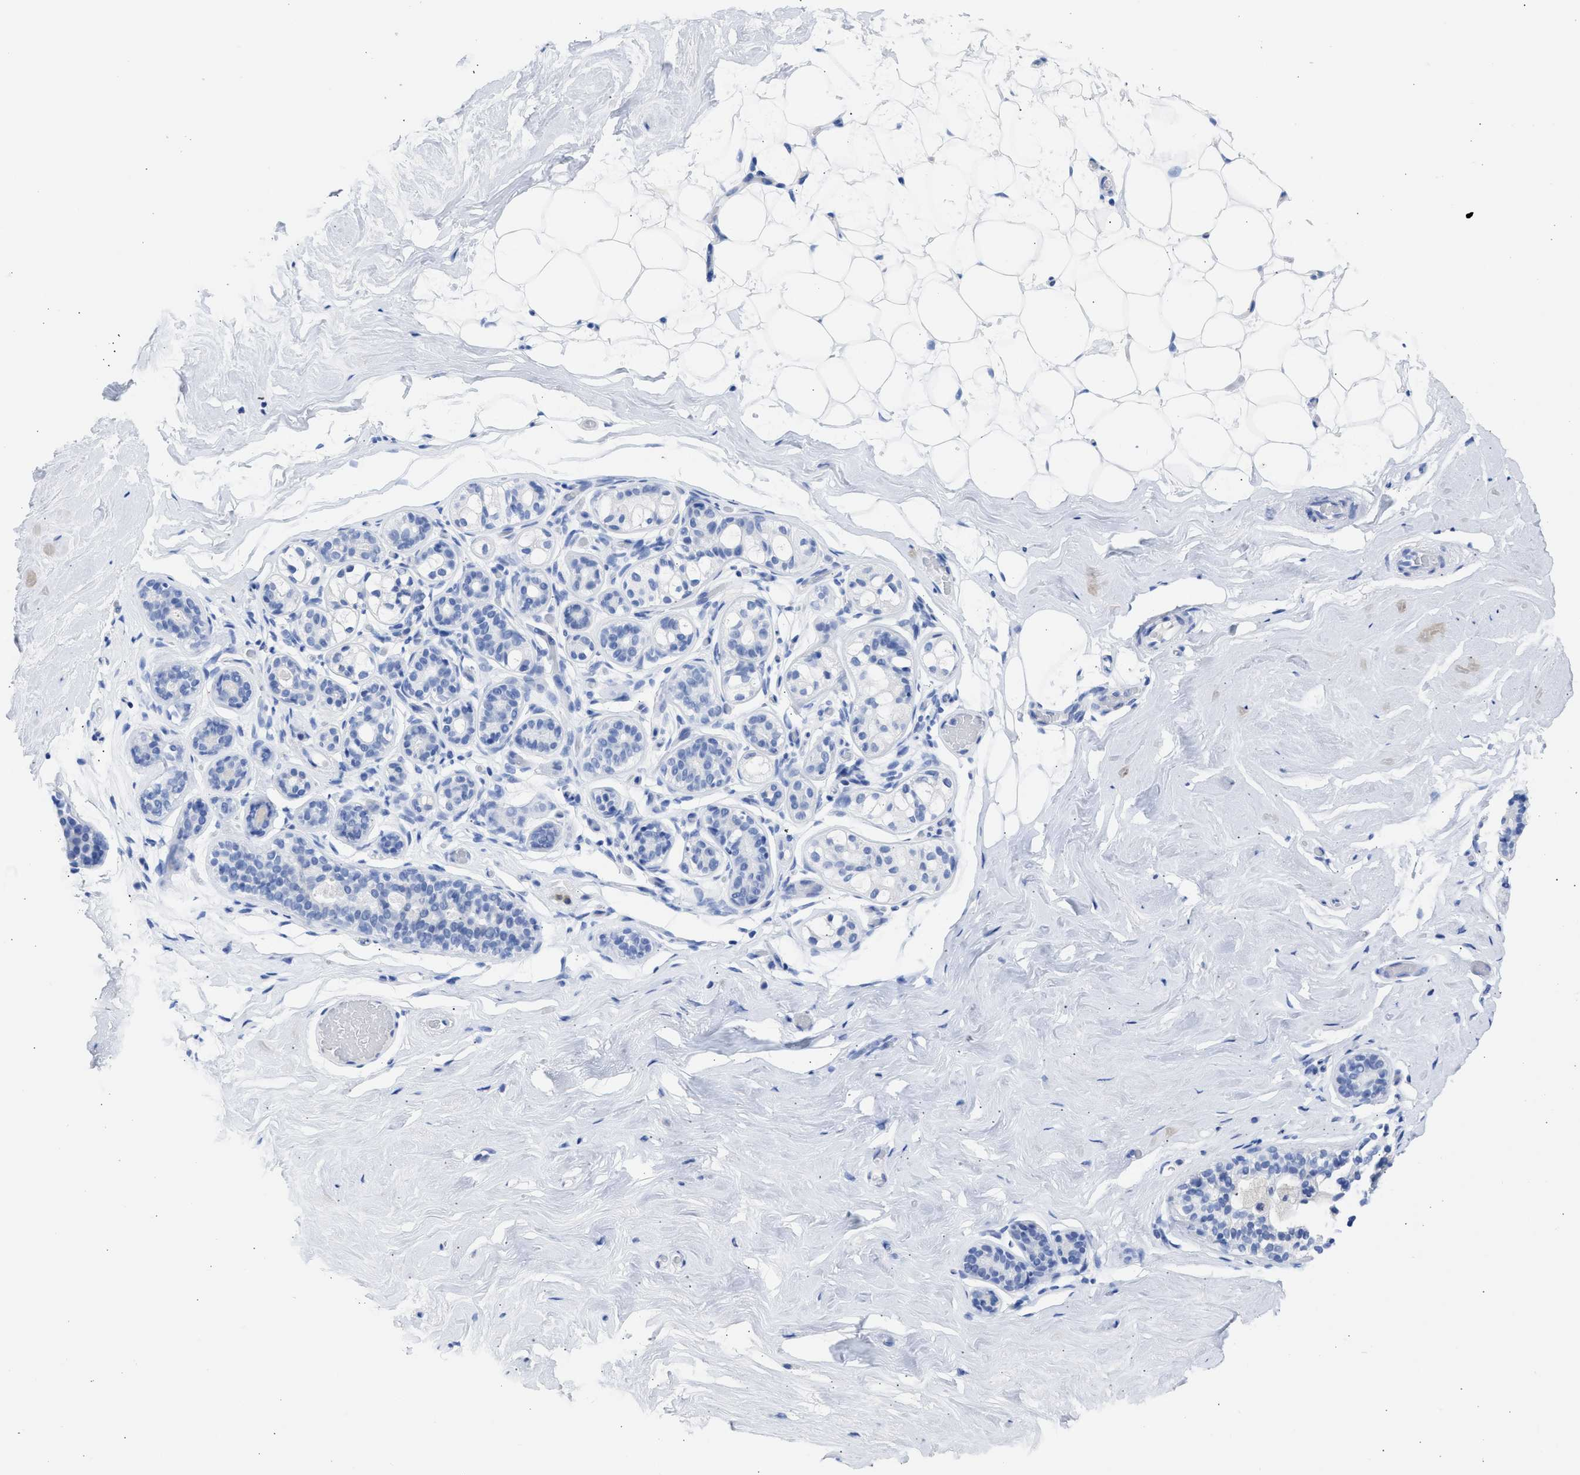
{"staining": {"intensity": "negative", "quantity": "none", "location": "none"}, "tissue": "breast", "cell_type": "Adipocytes", "image_type": "normal", "snomed": [{"axis": "morphology", "description": "Normal tissue, NOS"}, {"axis": "topography", "description": "Breast"}], "caption": "An image of human breast is negative for staining in adipocytes. (Brightfield microscopy of DAB (3,3'-diaminobenzidine) immunohistochemistry (IHC) at high magnification).", "gene": "NCAM1", "patient": {"sex": "female", "age": 75}}